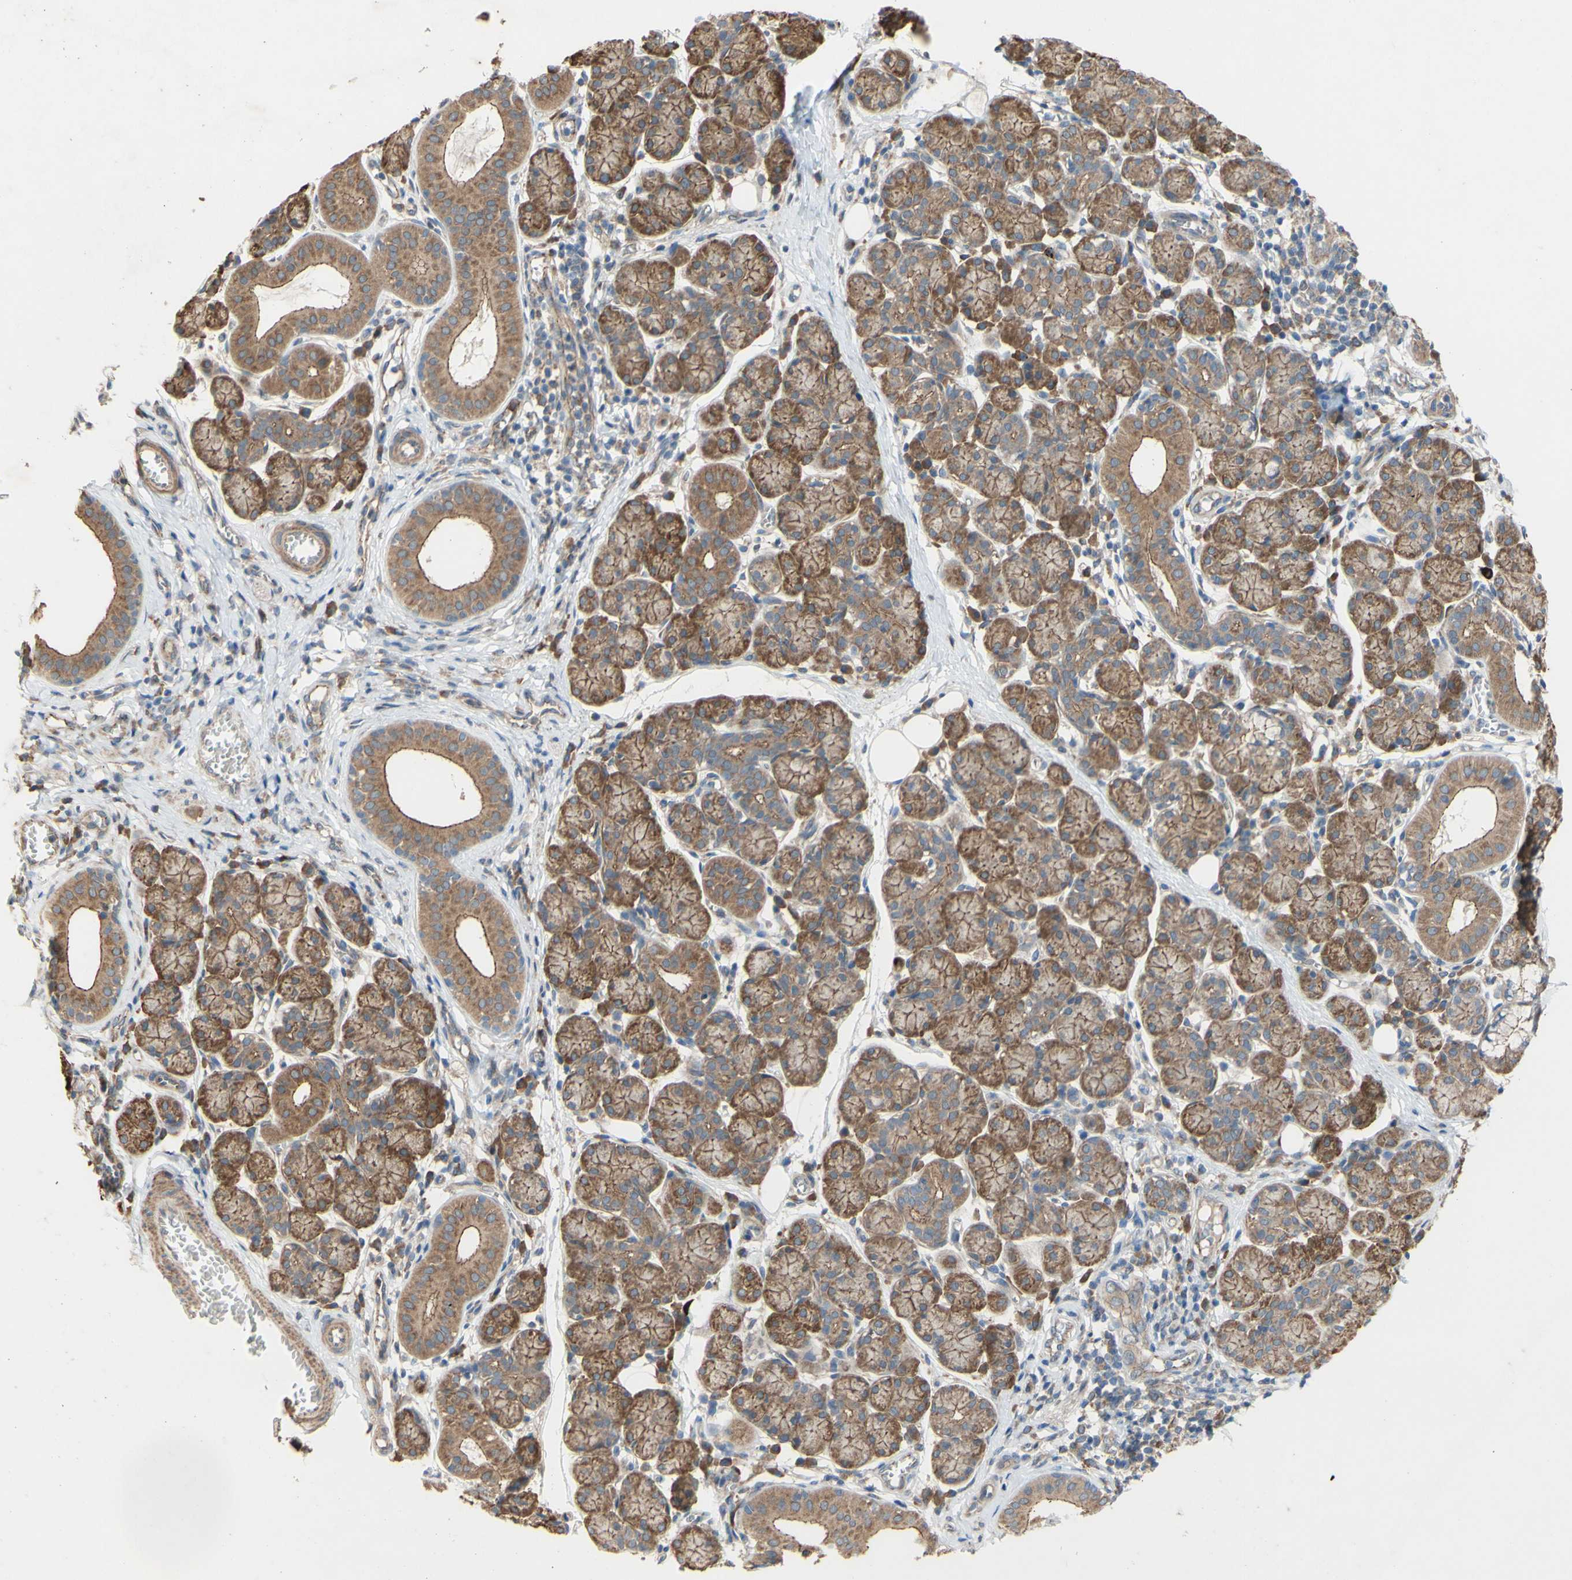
{"staining": {"intensity": "moderate", "quantity": ">75%", "location": "cytoplasmic/membranous"}, "tissue": "salivary gland", "cell_type": "Glandular cells", "image_type": "normal", "snomed": [{"axis": "morphology", "description": "Normal tissue, NOS"}, {"axis": "morphology", "description": "Inflammation, NOS"}, {"axis": "topography", "description": "Lymph node"}, {"axis": "topography", "description": "Salivary gland"}], "caption": "Approximately >75% of glandular cells in normal human salivary gland show moderate cytoplasmic/membranous protein staining as visualized by brown immunohistochemical staining.", "gene": "PDGFB", "patient": {"sex": "male", "age": 3}}